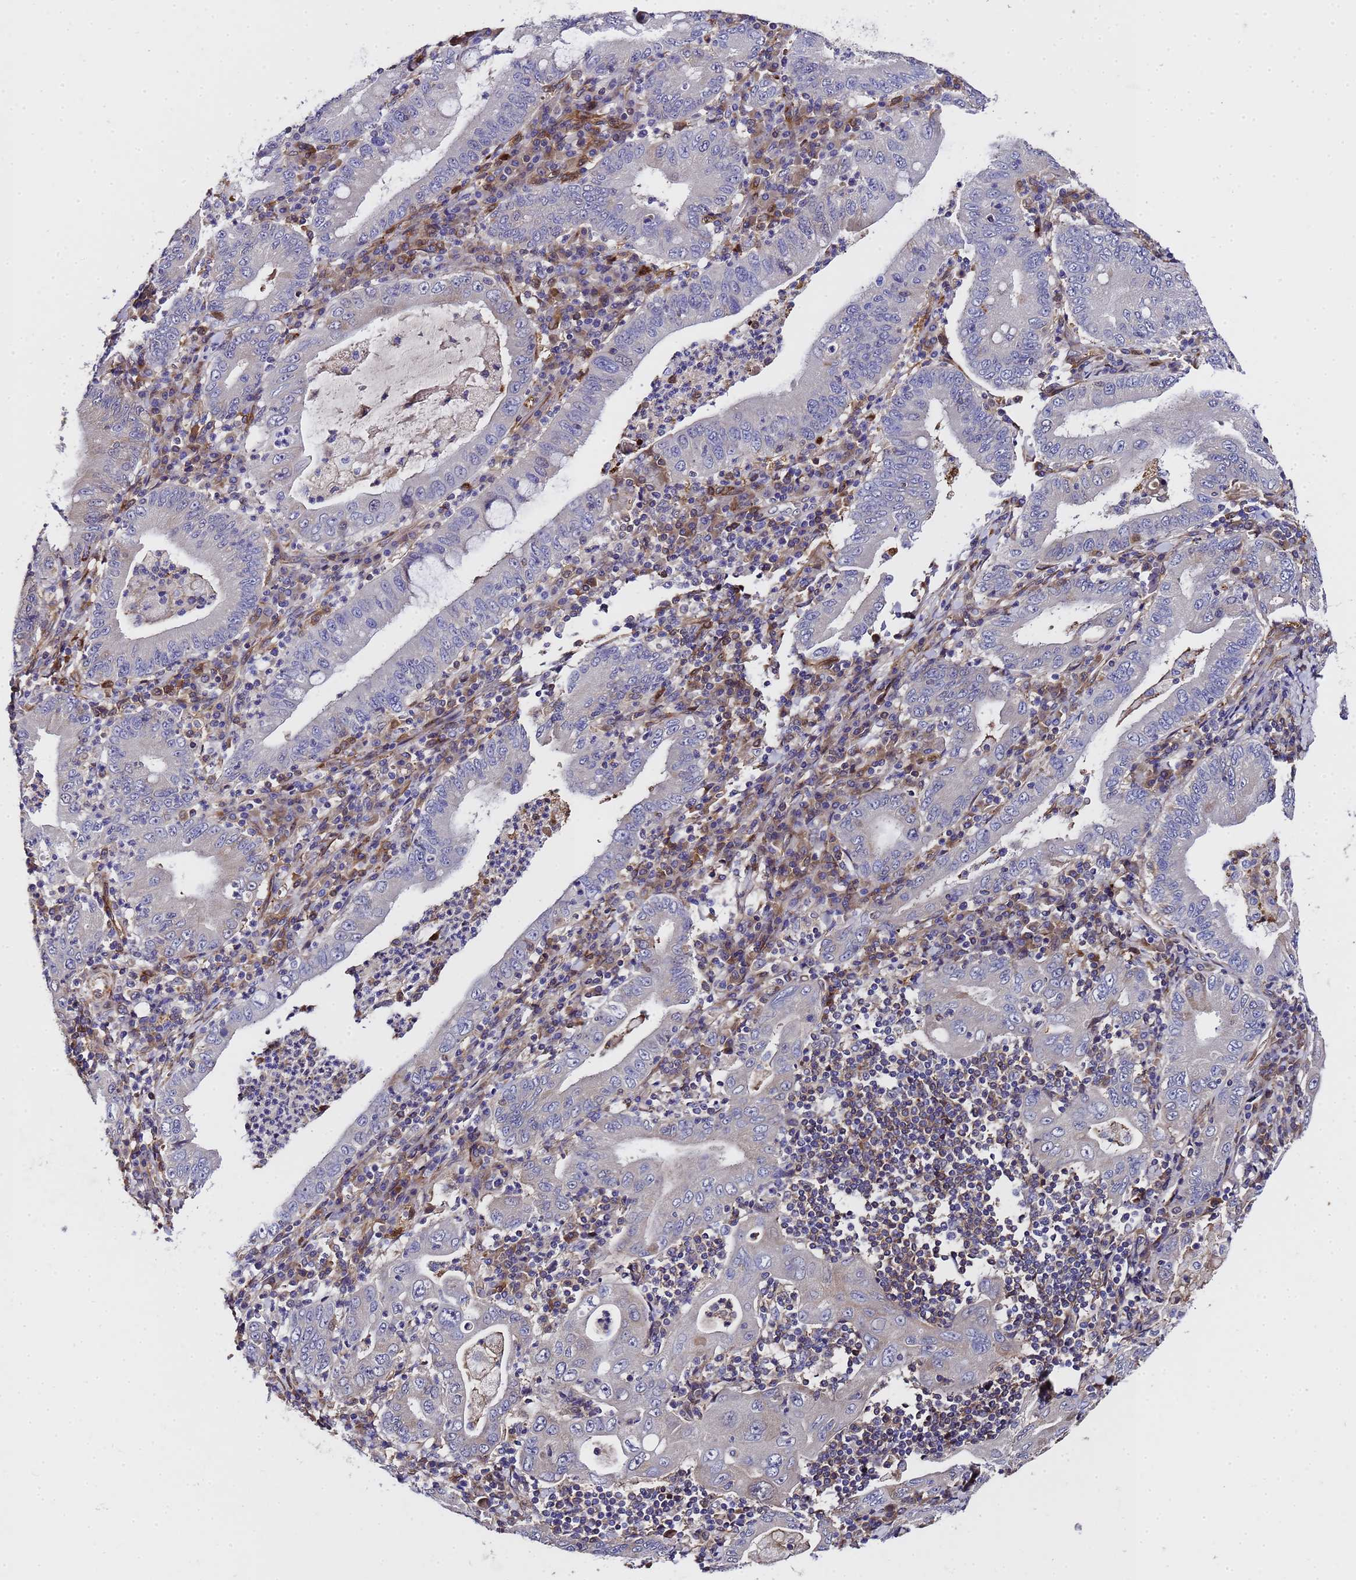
{"staining": {"intensity": "negative", "quantity": "none", "location": "none"}, "tissue": "stomach cancer", "cell_type": "Tumor cells", "image_type": "cancer", "snomed": [{"axis": "morphology", "description": "Normal tissue, NOS"}, {"axis": "morphology", "description": "Adenocarcinoma, NOS"}, {"axis": "topography", "description": "Esophagus"}, {"axis": "topography", "description": "Stomach, upper"}, {"axis": "topography", "description": "Peripheral nerve tissue"}], "caption": "The image demonstrates no significant staining in tumor cells of stomach adenocarcinoma.", "gene": "MOCS1", "patient": {"sex": "male", "age": 62}}